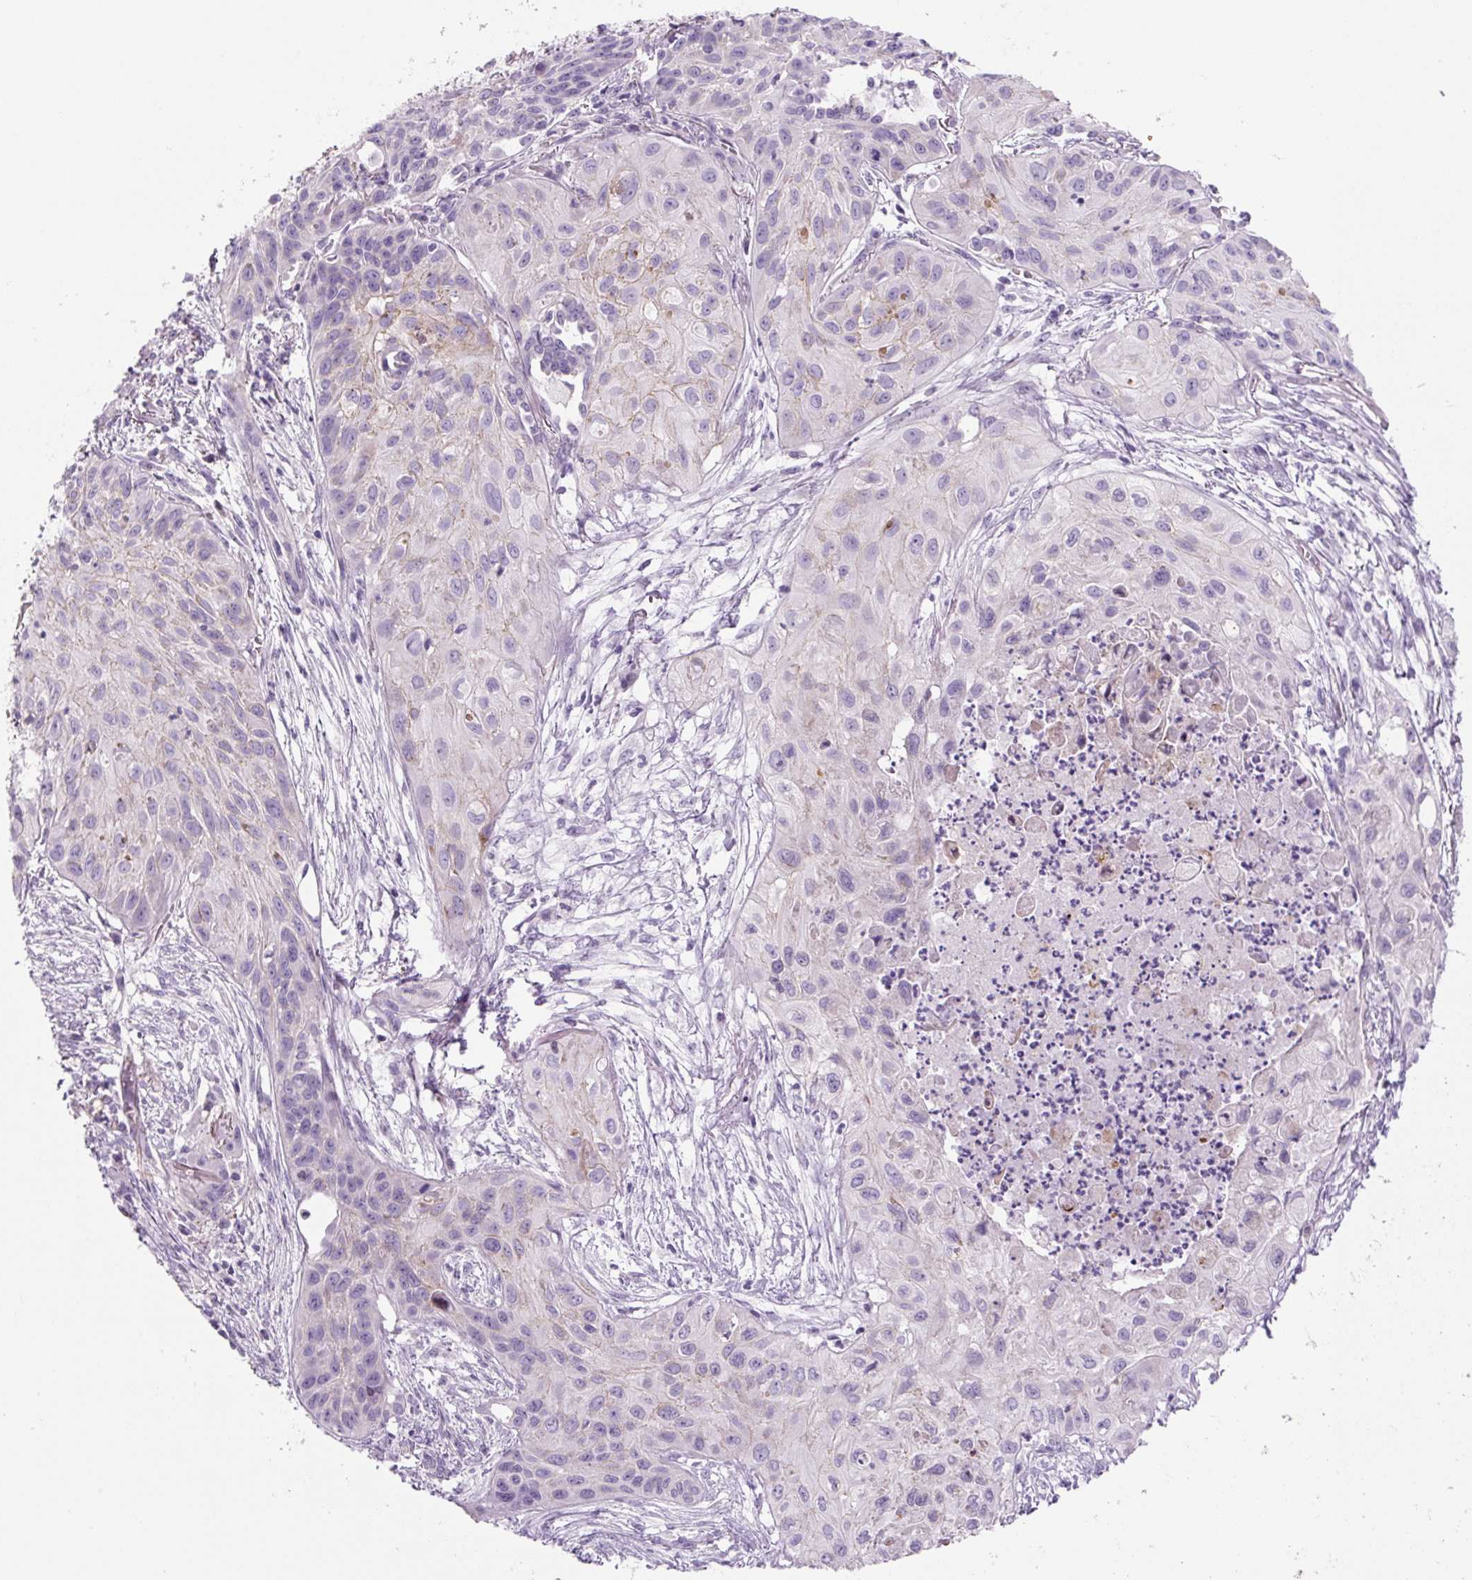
{"staining": {"intensity": "negative", "quantity": "none", "location": "none"}, "tissue": "lung cancer", "cell_type": "Tumor cells", "image_type": "cancer", "snomed": [{"axis": "morphology", "description": "Squamous cell carcinoma, NOS"}, {"axis": "topography", "description": "Lung"}], "caption": "IHC histopathology image of neoplastic tissue: human squamous cell carcinoma (lung) stained with DAB displays no significant protein positivity in tumor cells.", "gene": "PRM1", "patient": {"sex": "male", "age": 71}}